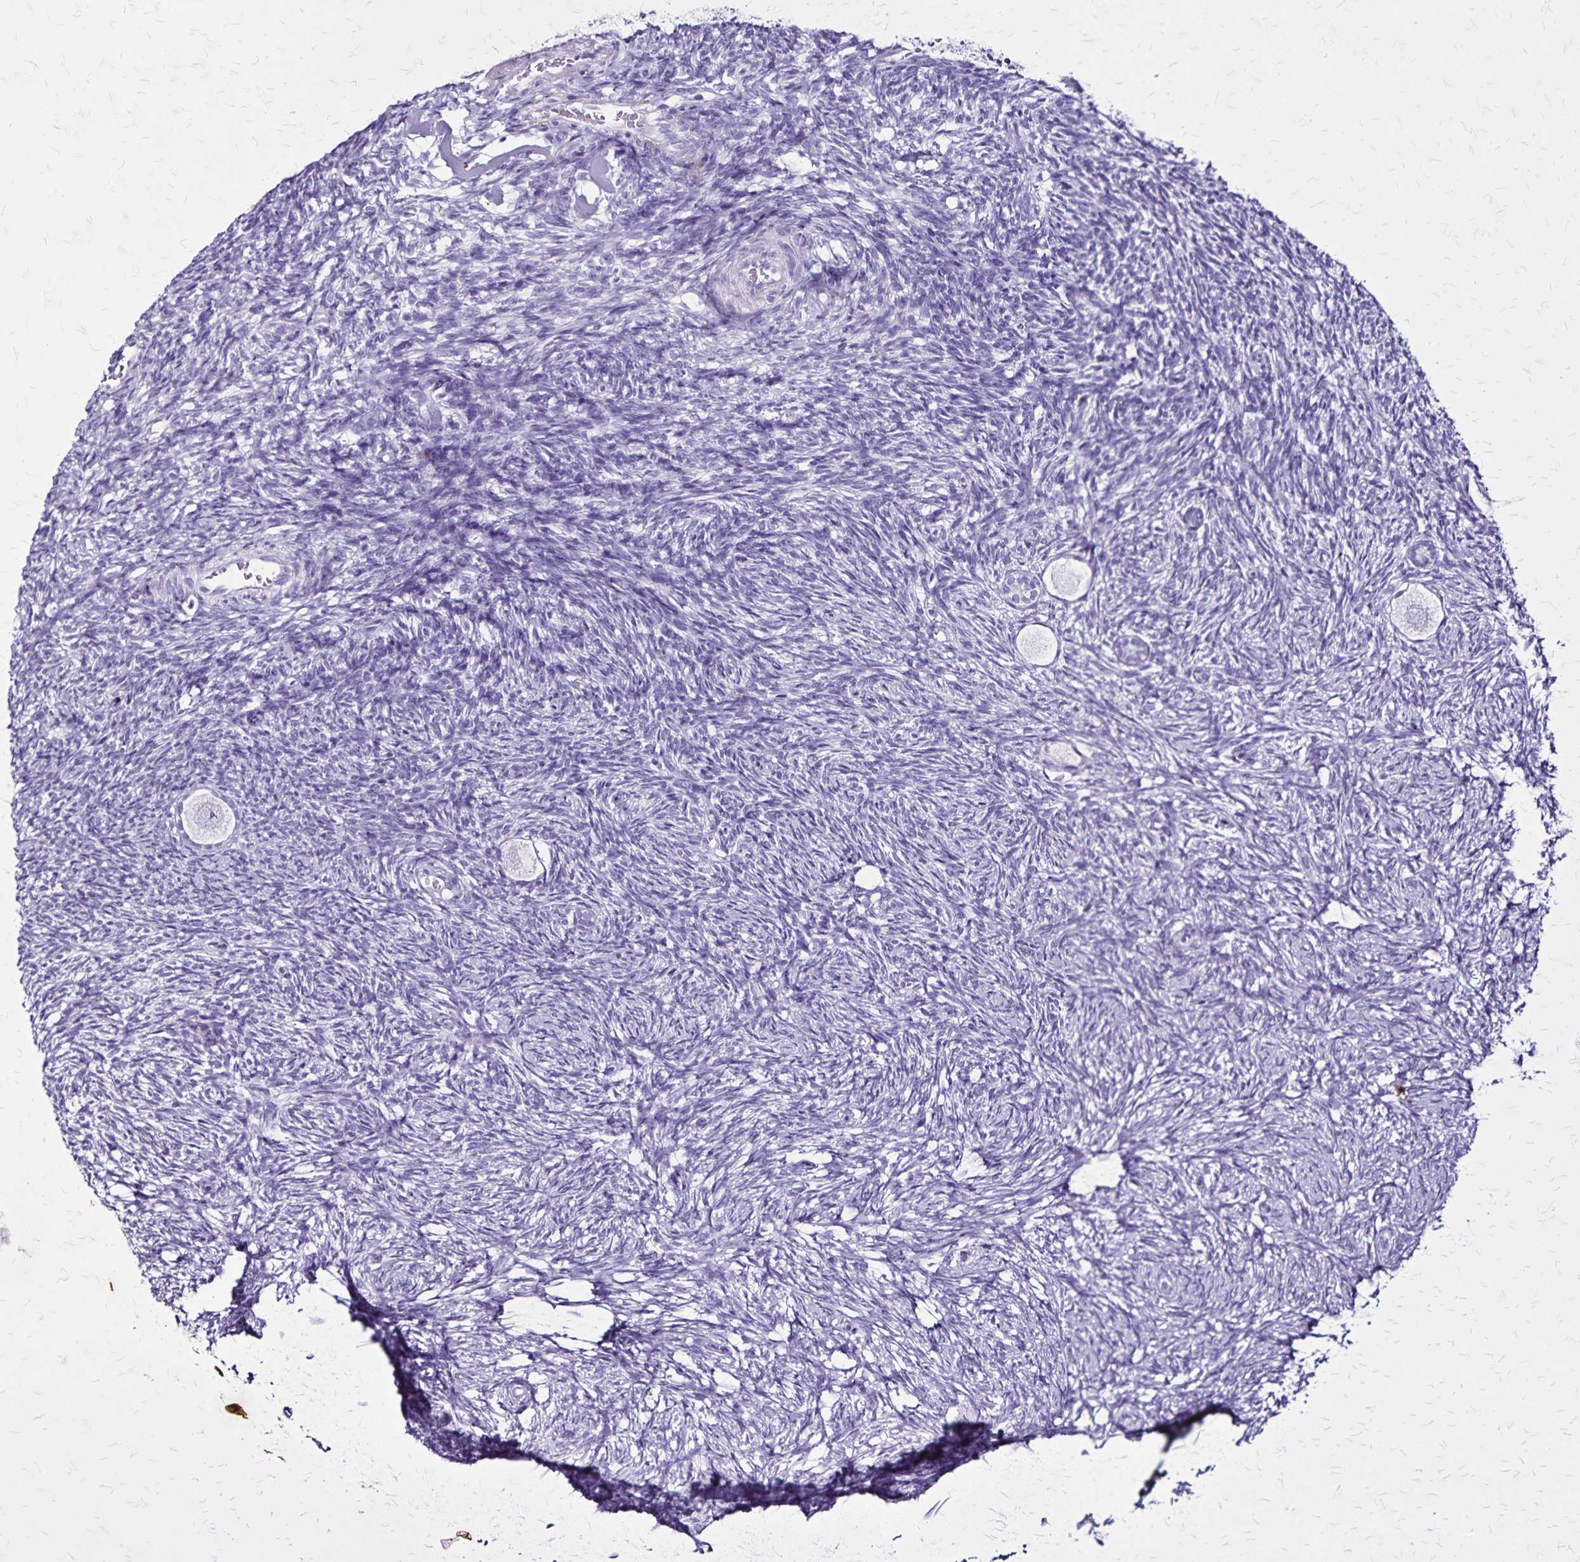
{"staining": {"intensity": "negative", "quantity": "none", "location": "none"}, "tissue": "ovary", "cell_type": "Follicle cells", "image_type": "normal", "snomed": [{"axis": "morphology", "description": "Normal tissue, NOS"}, {"axis": "topography", "description": "Ovary"}], "caption": "Immunohistochemistry (IHC) image of normal human ovary stained for a protein (brown), which displays no expression in follicle cells. (Stains: DAB immunohistochemistry (IHC) with hematoxylin counter stain, Microscopy: brightfield microscopy at high magnification).", "gene": "KRT2", "patient": {"sex": "female", "age": 34}}